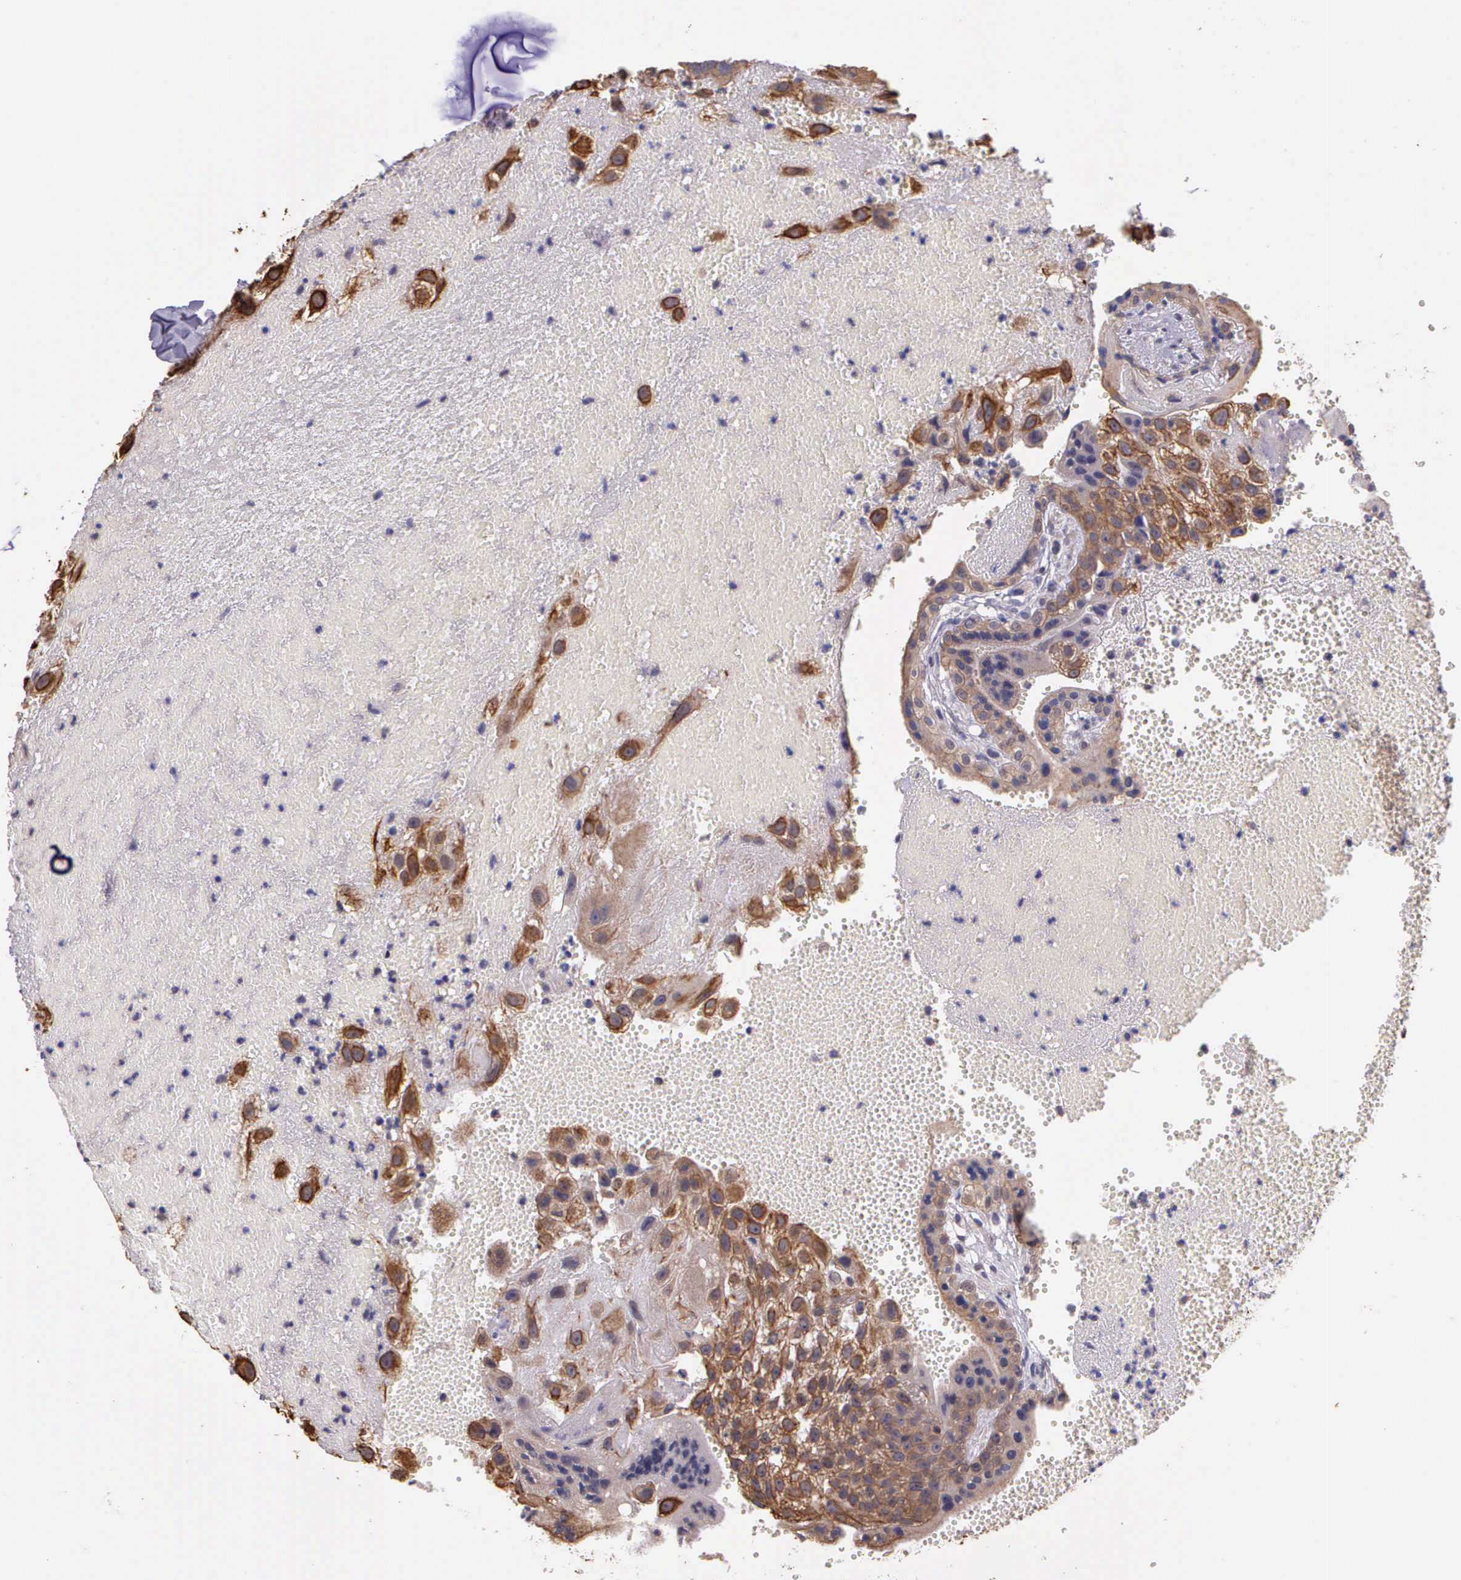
{"staining": {"intensity": "moderate", "quantity": "25%-75%", "location": "cytoplasmic/membranous"}, "tissue": "placenta", "cell_type": "Decidual cells", "image_type": "normal", "snomed": [{"axis": "morphology", "description": "Normal tissue, NOS"}, {"axis": "topography", "description": "Placenta"}], "caption": "Protein staining of benign placenta demonstrates moderate cytoplasmic/membranous expression in approximately 25%-75% of decidual cells.", "gene": "IGBP1P2", "patient": {"sex": "female", "age": 30}}